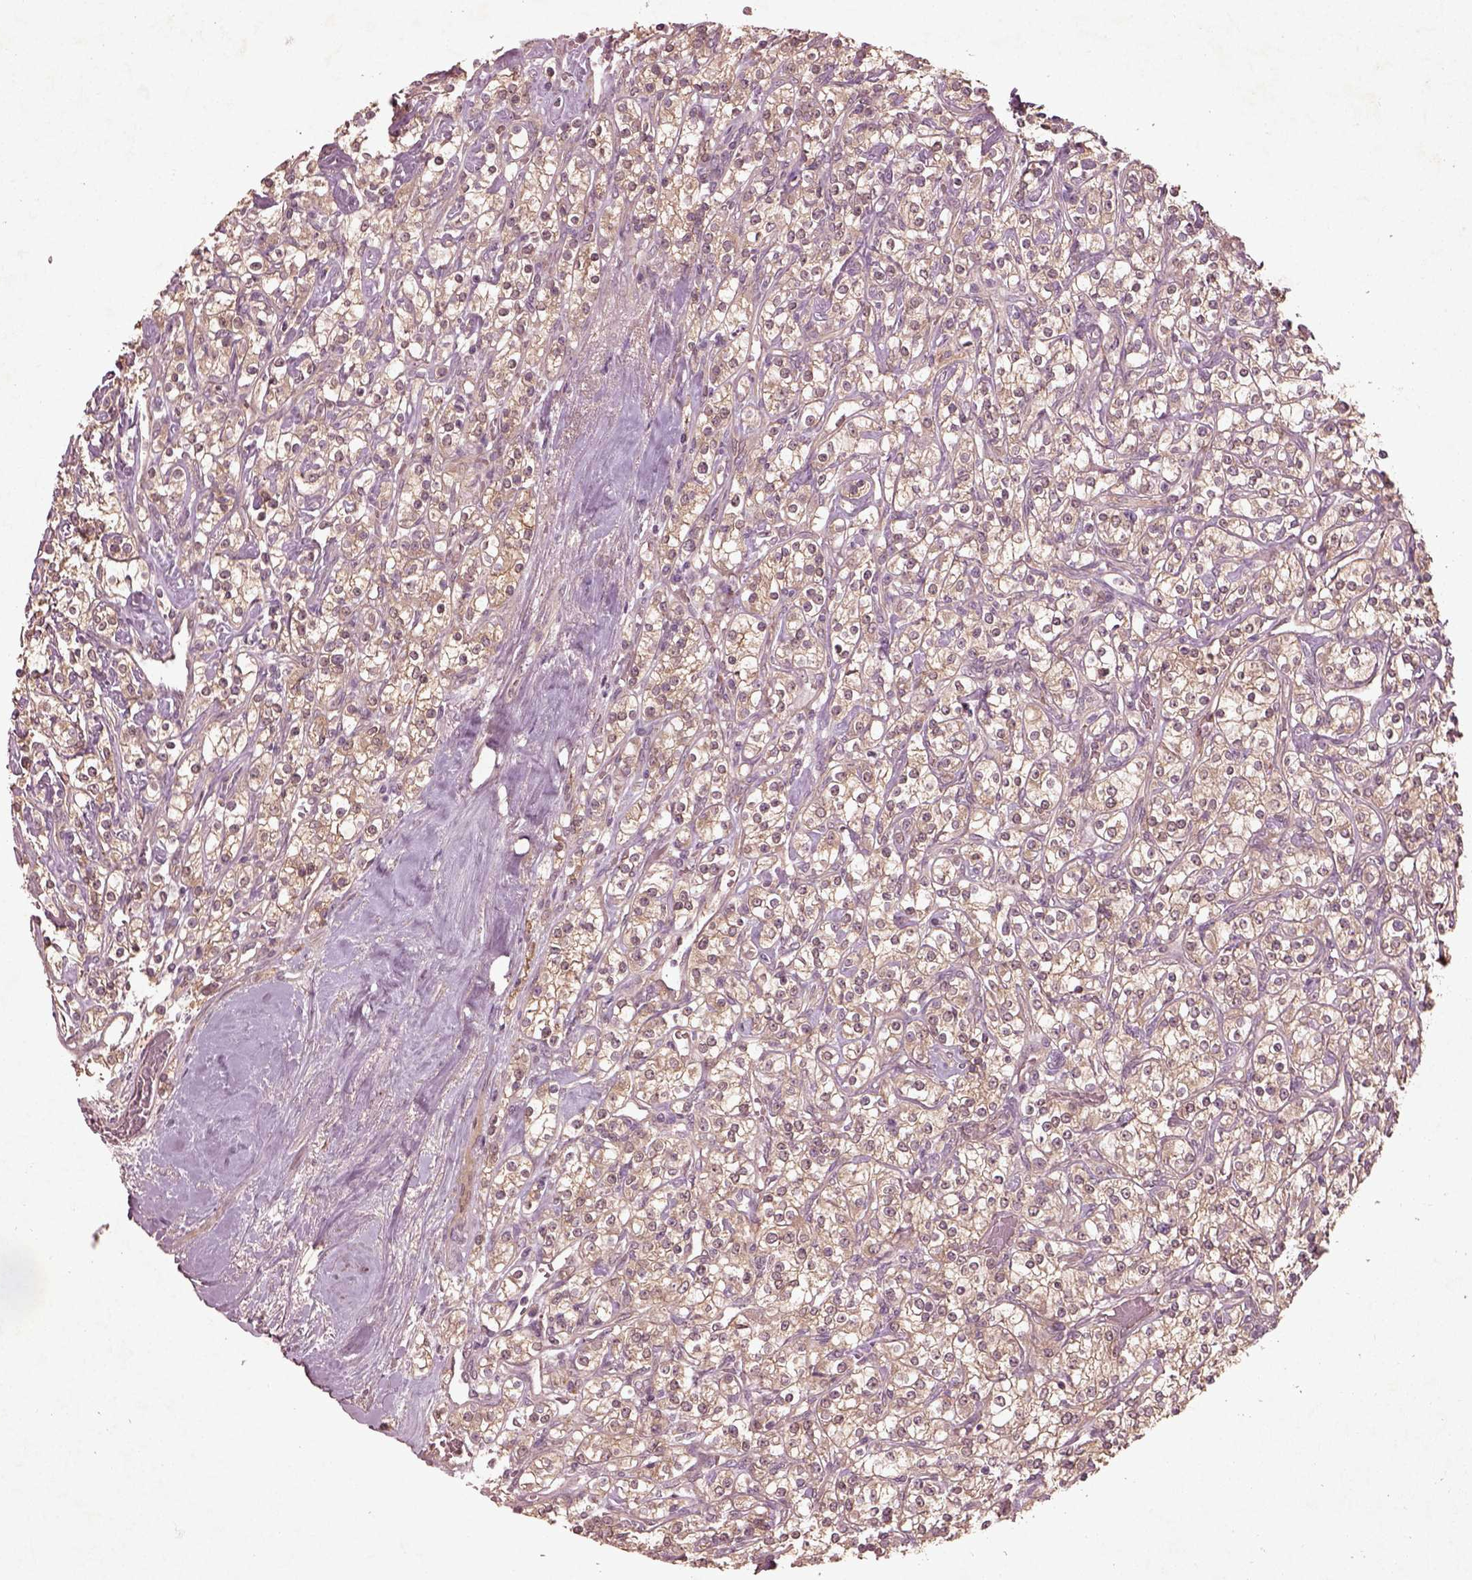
{"staining": {"intensity": "weak", "quantity": ">75%", "location": "cytoplasmic/membranous"}, "tissue": "renal cancer", "cell_type": "Tumor cells", "image_type": "cancer", "snomed": [{"axis": "morphology", "description": "Adenocarcinoma, NOS"}, {"axis": "topography", "description": "Kidney"}], "caption": "Renal cancer (adenocarcinoma) tissue displays weak cytoplasmic/membranous staining in about >75% of tumor cells, visualized by immunohistochemistry.", "gene": "FAM234A", "patient": {"sex": "male", "age": 77}}